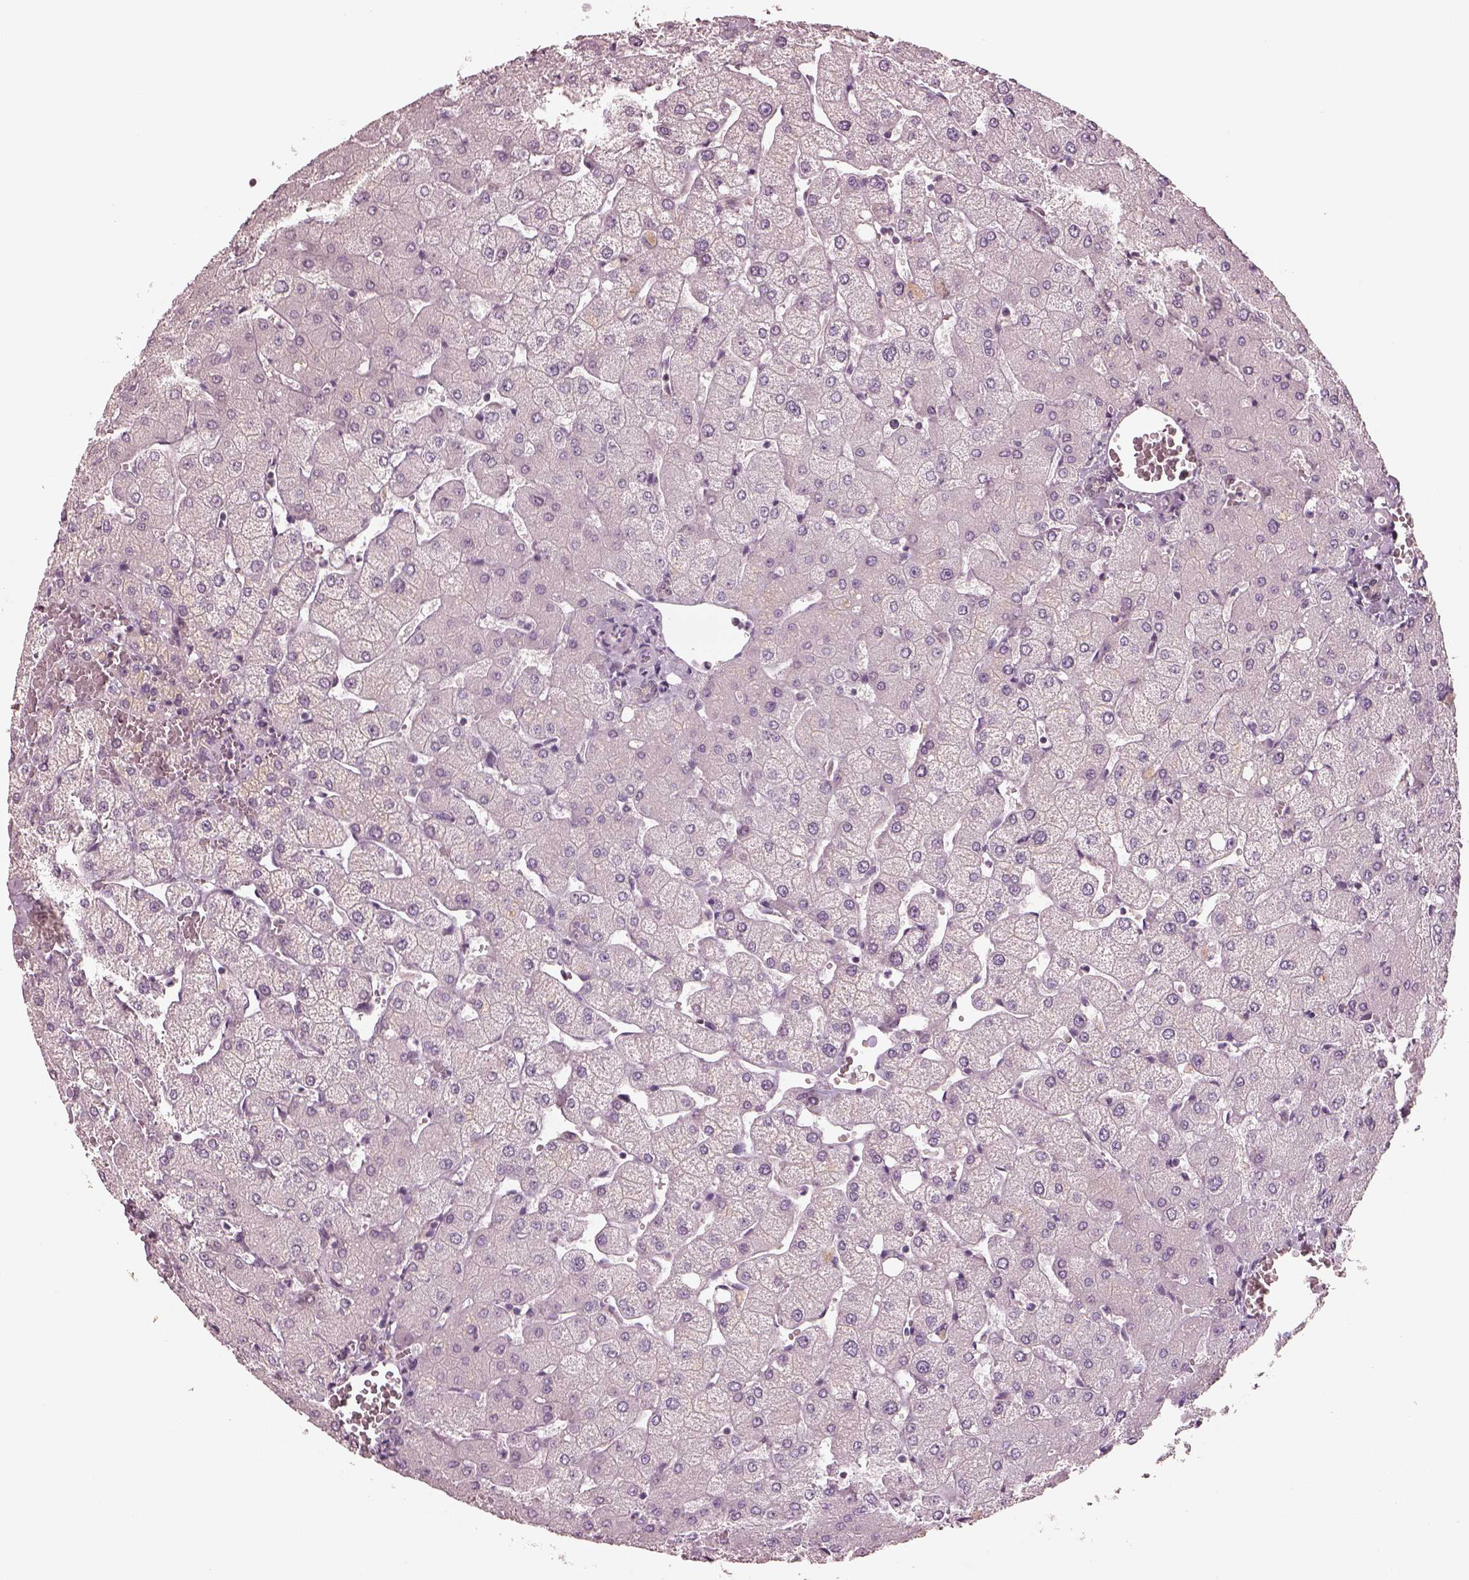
{"staining": {"intensity": "negative", "quantity": "none", "location": "none"}, "tissue": "liver", "cell_type": "Cholangiocytes", "image_type": "normal", "snomed": [{"axis": "morphology", "description": "Normal tissue, NOS"}, {"axis": "topography", "description": "Liver"}], "caption": "A high-resolution image shows immunohistochemistry (IHC) staining of benign liver, which shows no significant expression in cholangiocytes. (DAB (3,3'-diaminobenzidine) IHC visualized using brightfield microscopy, high magnification).", "gene": "EGR4", "patient": {"sex": "female", "age": 54}}